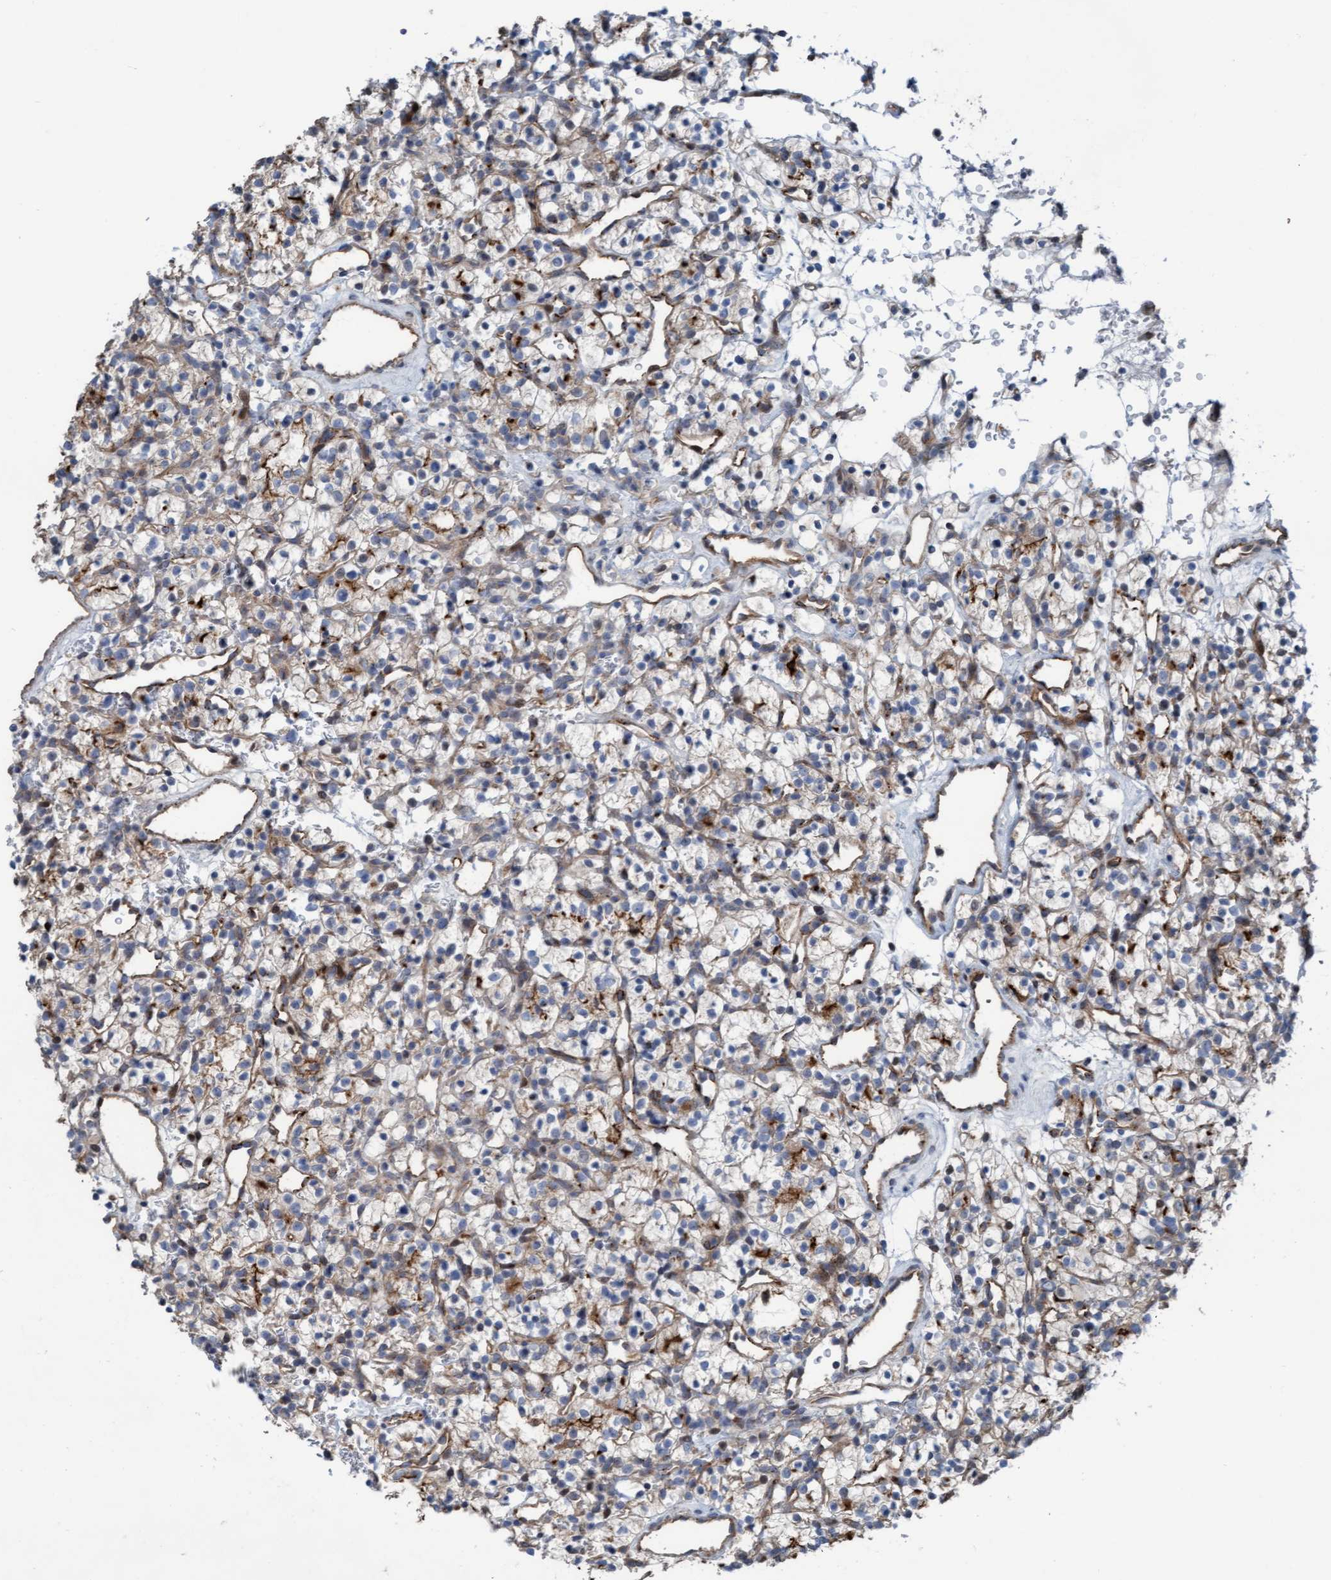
{"staining": {"intensity": "weak", "quantity": "25%-75%", "location": "cytoplasmic/membranous"}, "tissue": "renal cancer", "cell_type": "Tumor cells", "image_type": "cancer", "snomed": [{"axis": "morphology", "description": "Adenocarcinoma, NOS"}, {"axis": "topography", "description": "Kidney"}], "caption": "Immunohistochemical staining of renal cancer displays weak cytoplasmic/membranous protein positivity in about 25%-75% of tumor cells.", "gene": "KLHL26", "patient": {"sex": "female", "age": 57}}